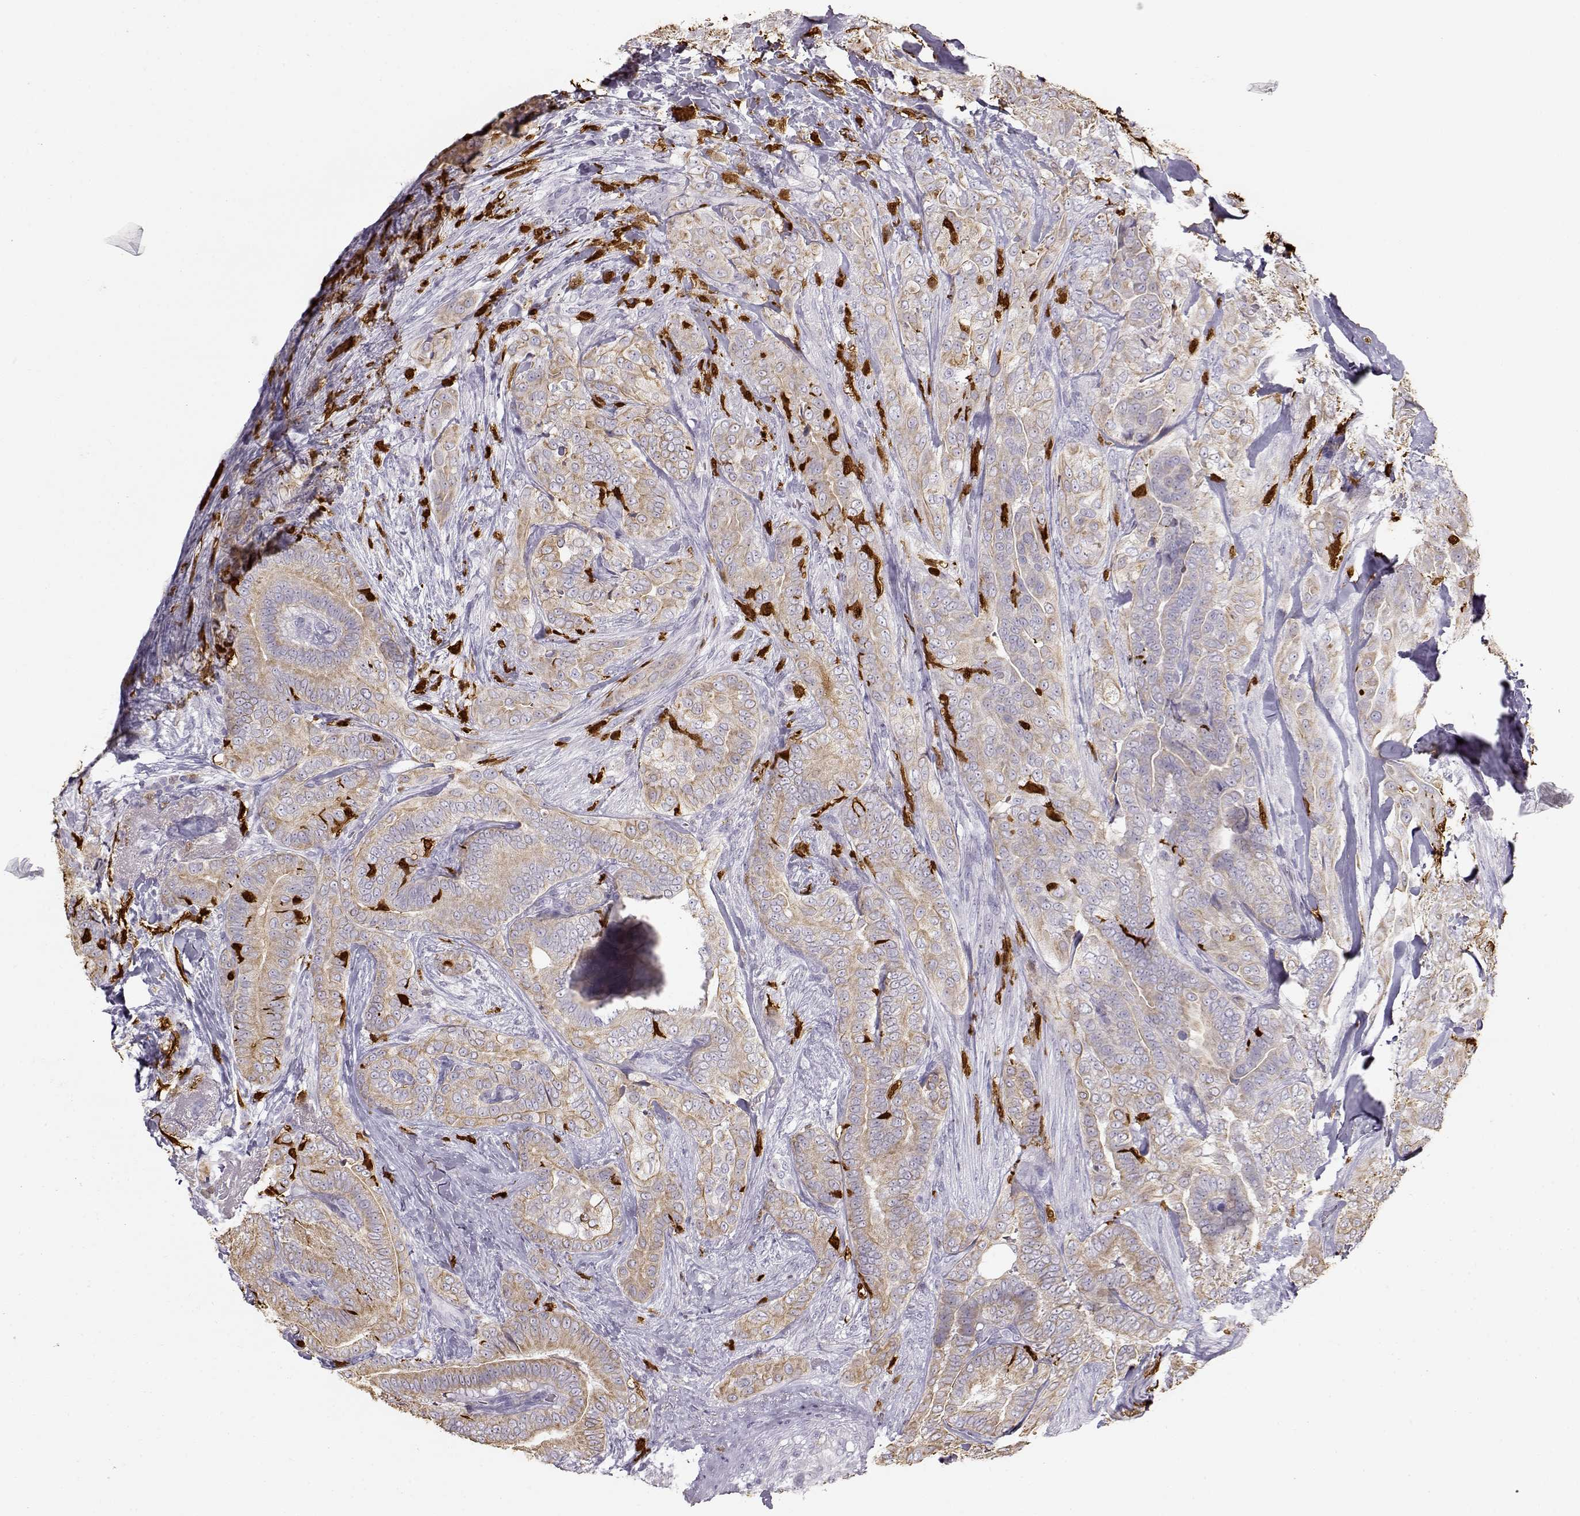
{"staining": {"intensity": "weak", "quantity": ">75%", "location": "cytoplasmic/membranous"}, "tissue": "thyroid cancer", "cell_type": "Tumor cells", "image_type": "cancer", "snomed": [{"axis": "morphology", "description": "Papillary adenocarcinoma, NOS"}, {"axis": "topography", "description": "Thyroid gland"}], "caption": "Thyroid cancer stained with immunohistochemistry demonstrates weak cytoplasmic/membranous positivity in about >75% of tumor cells. Immunohistochemistry (ihc) stains the protein of interest in brown and the nuclei are stained blue.", "gene": "S100B", "patient": {"sex": "male", "age": 61}}